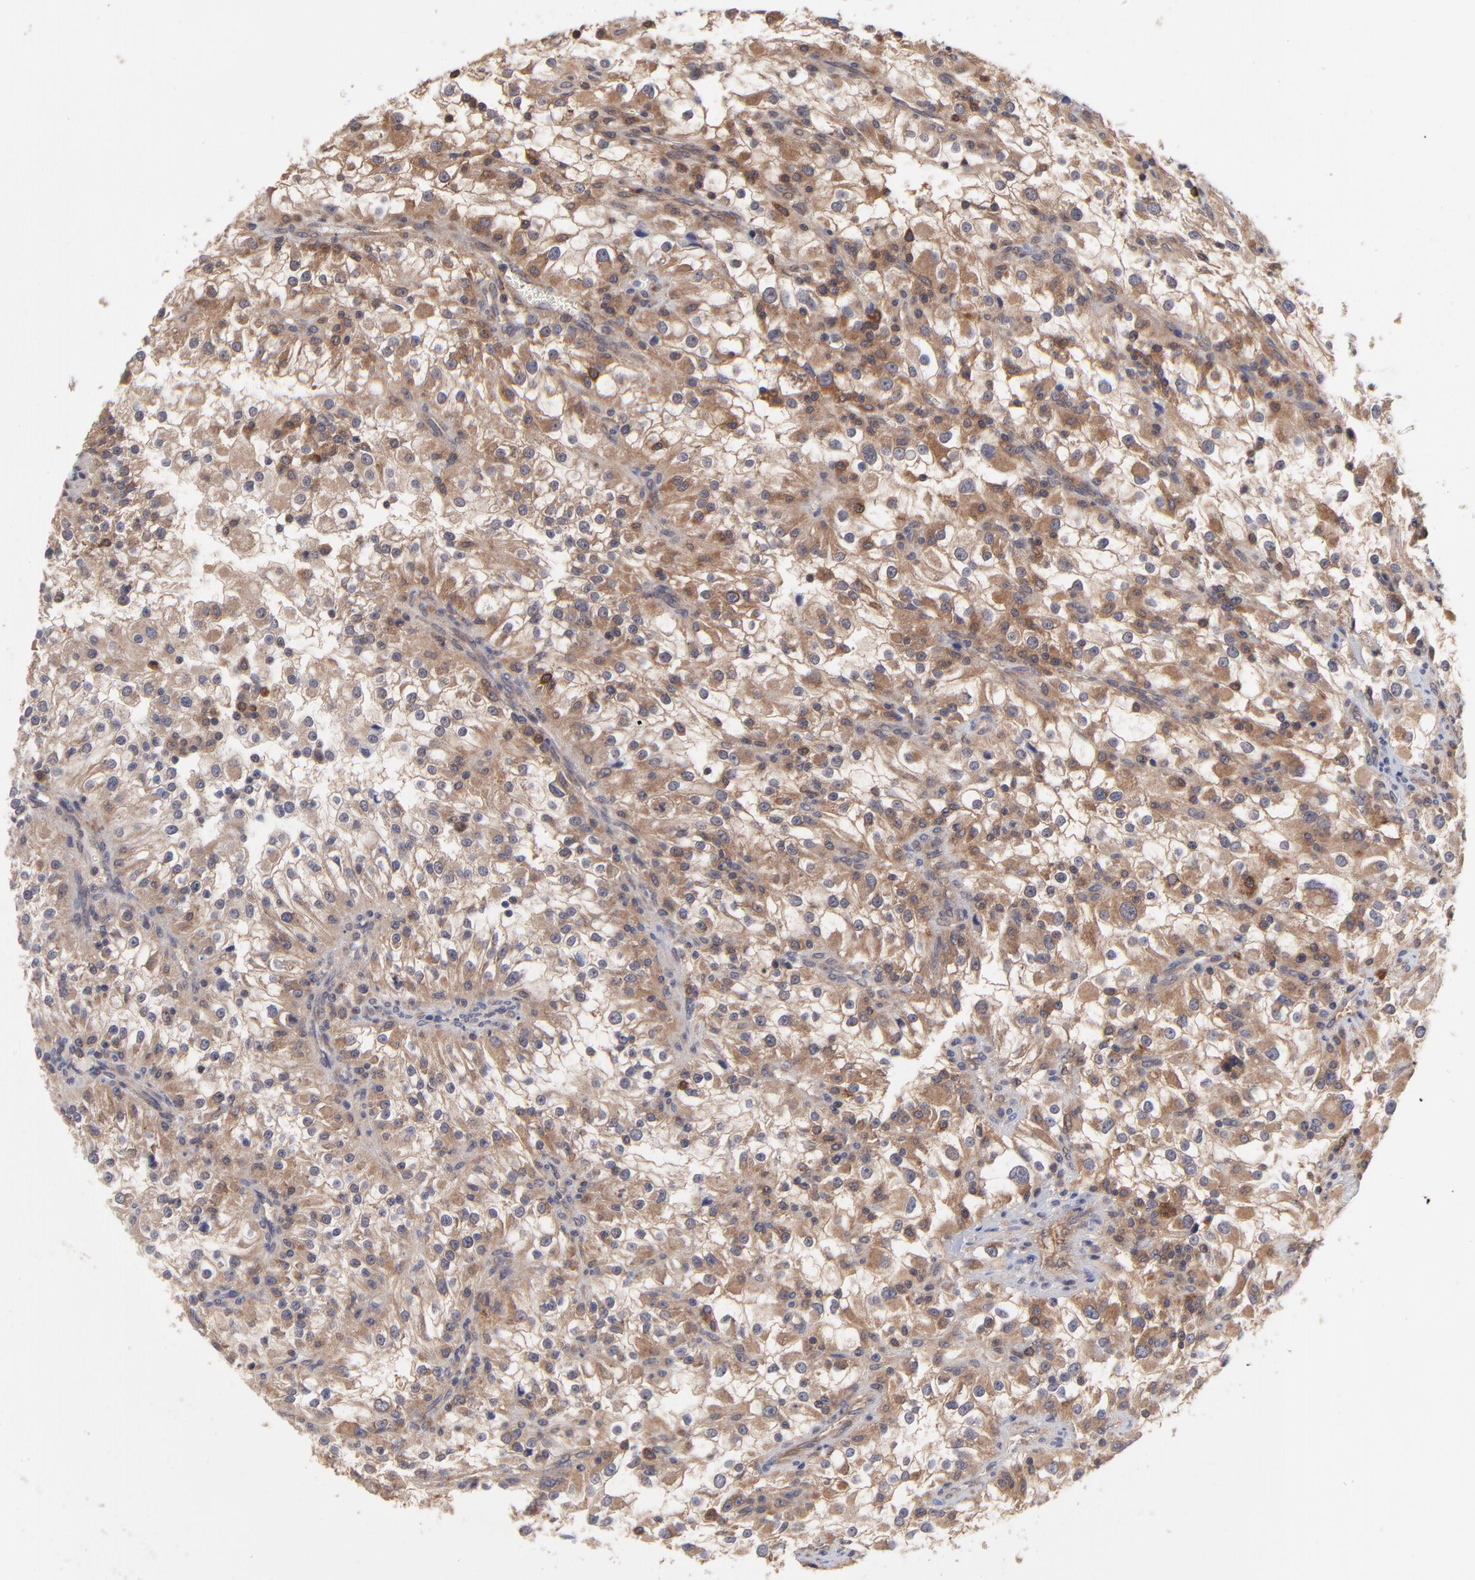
{"staining": {"intensity": "moderate", "quantity": ">75%", "location": "cytoplasmic/membranous"}, "tissue": "renal cancer", "cell_type": "Tumor cells", "image_type": "cancer", "snomed": [{"axis": "morphology", "description": "Adenocarcinoma, NOS"}, {"axis": "topography", "description": "Kidney"}], "caption": "Adenocarcinoma (renal) stained with immunohistochemistry (IHC) exhibits moderate cytoplasmic/membranous expression in about >75% of tumor cells.", "gene": "GART", "patient": {"sex": "female", "age": 52}}